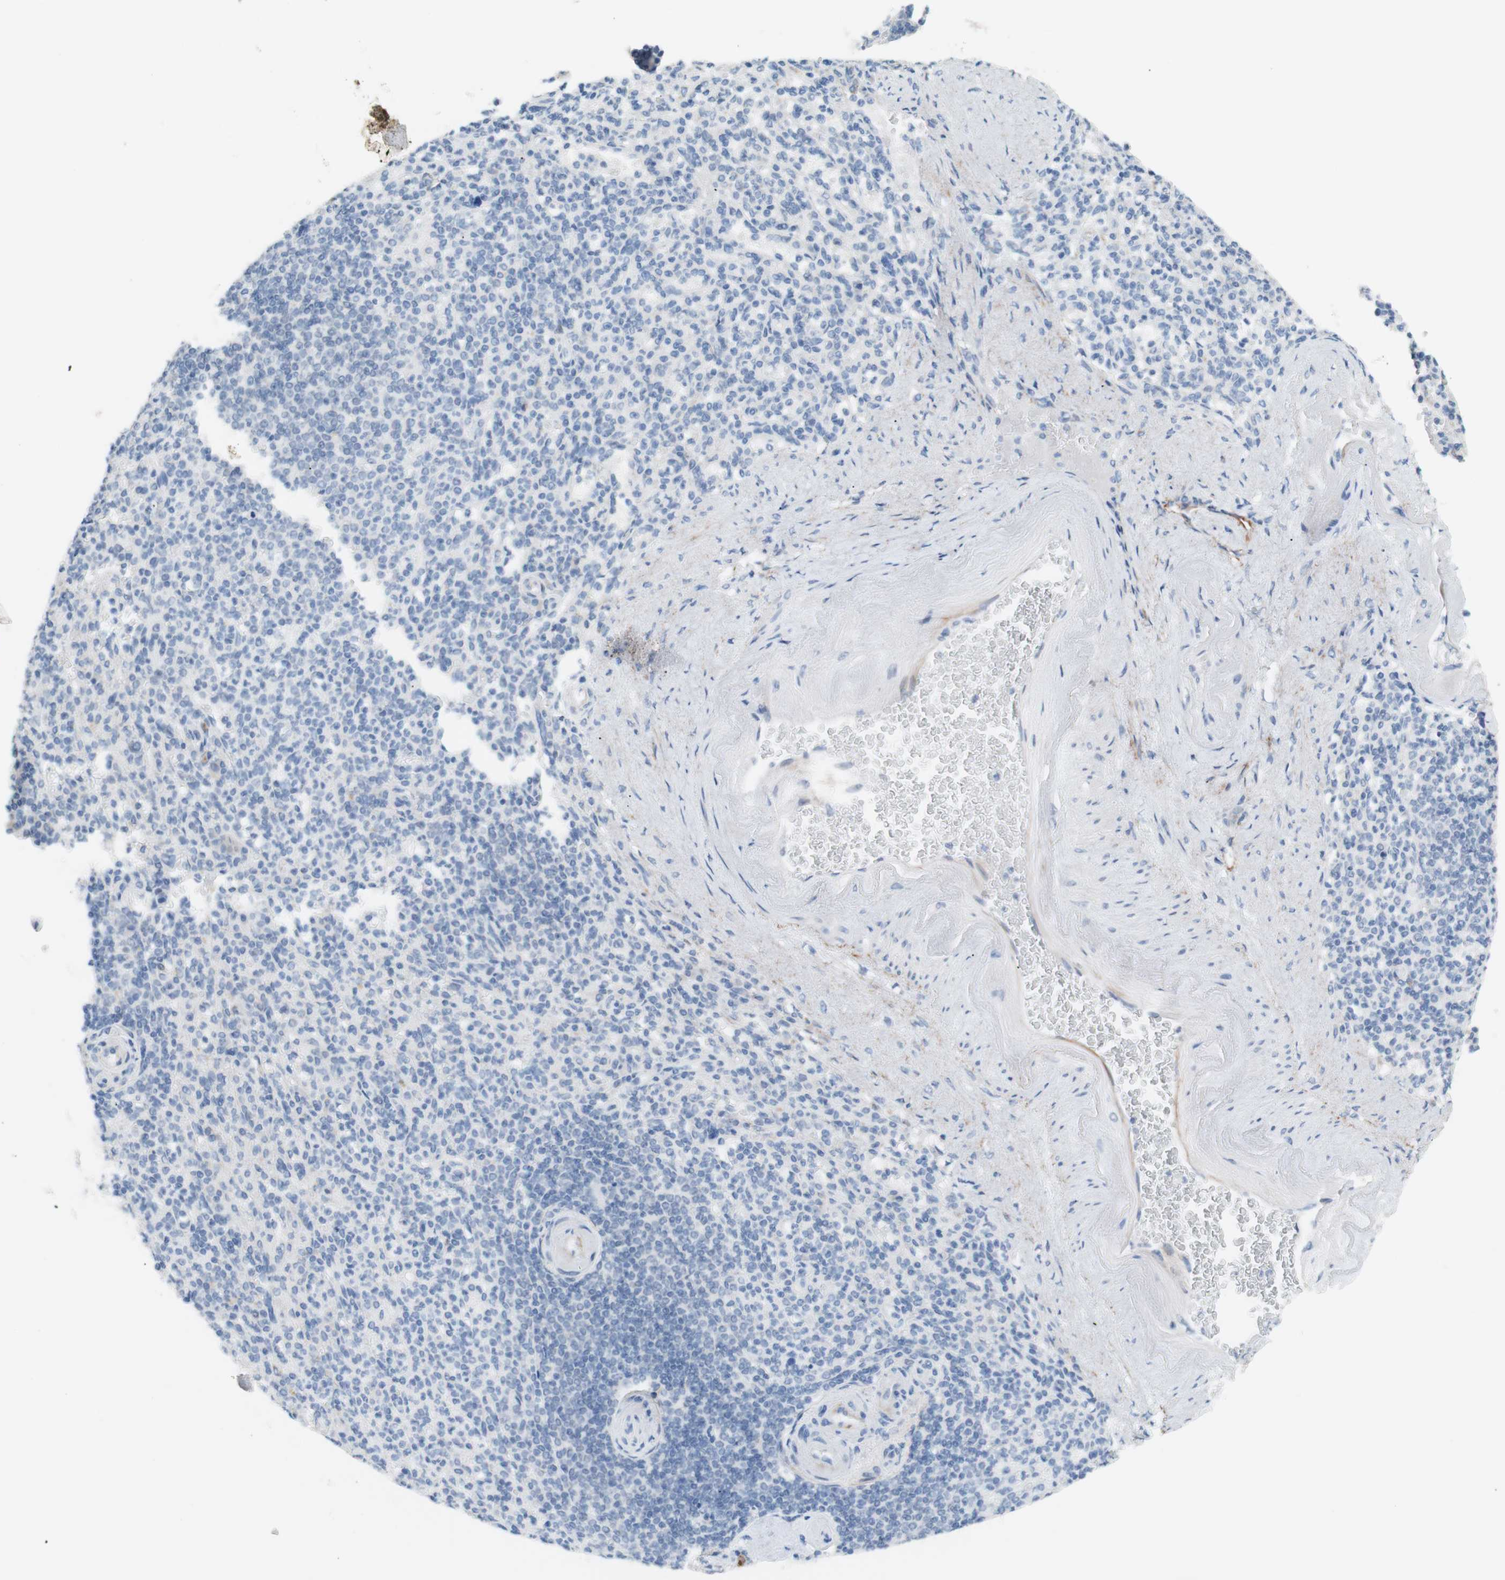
{"staining": {"intensity": "negative", "quantity": "none", "location": "none"}, "tissue": "spleen", "cell_type": "Cells in red pulp", "image_type": "normal", "snomed": [{"axis": "morphology", "description": "Normal tissue, NOS"}, {"axis": "topography", "description": "Spleen"}], "caption": "Immunohistochemistry (IHC) of normal spleen demonstrates no positivity in cells in red pulp. The staining is performed using DAB brown chromogen with nuclei counter-stained in using hematoxylin.", "gene": "FOSL1", "patient": {"sex": "female", "age": 74}}